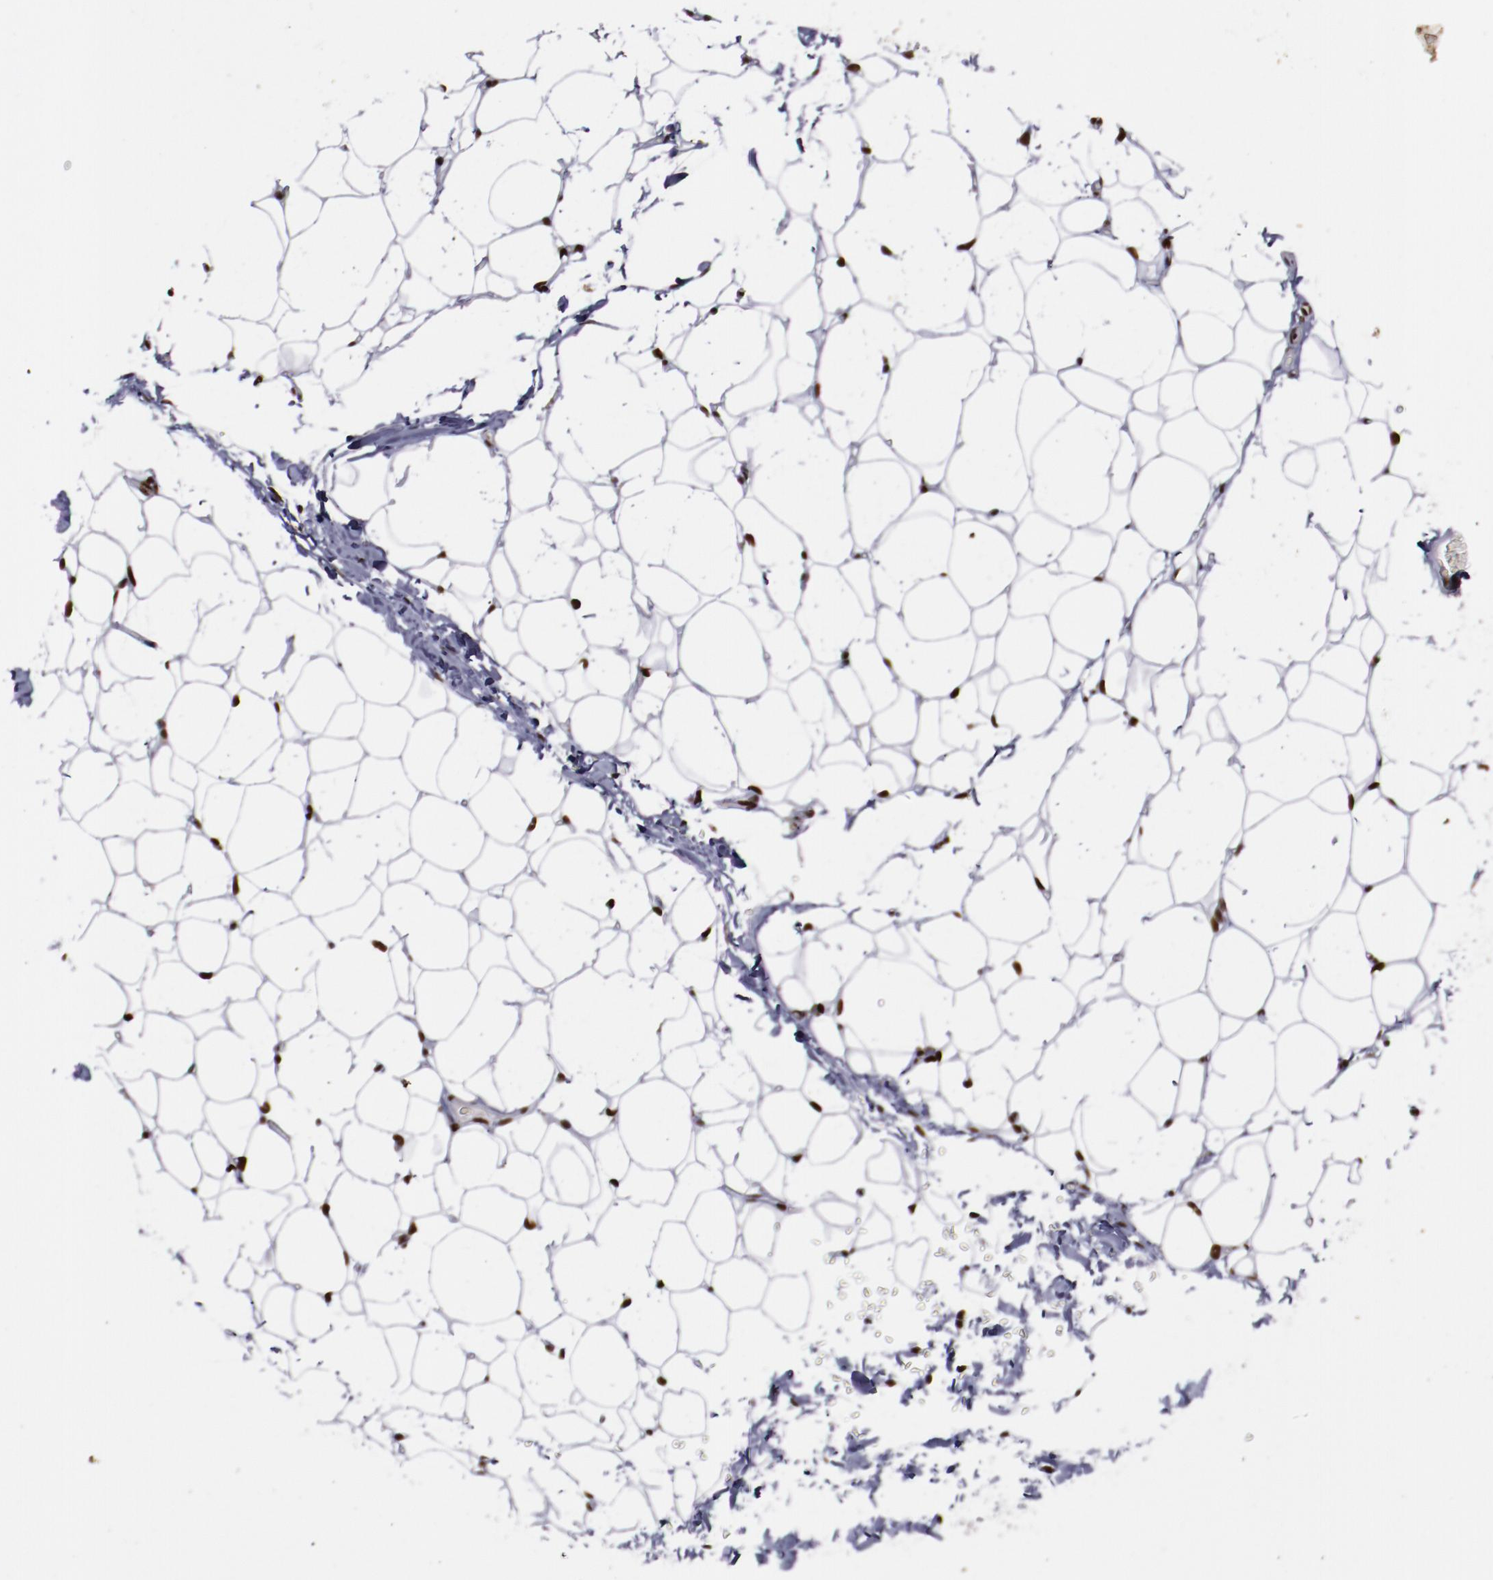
{"staining": {"intensity": "strong", "quantity": ">75%", "location": "nuclear"}, "tissue": "adipose tissue", "cell_type": "Adipocytes", "image_type": "normal", "snomed": [{"axis": "morphology", "description": "Normal tissue, NOS"}, {"axis": "topography", "description": "Soft tissue"}], "caption": "This micrograph reveals immunohistochemistry (IHC) staining of normal adipose tissue, with high strong nuclear staining in approximately >75% of adipocytes.", "gene": "APEX1", "patient": {"sex": "male", "age": 26}}